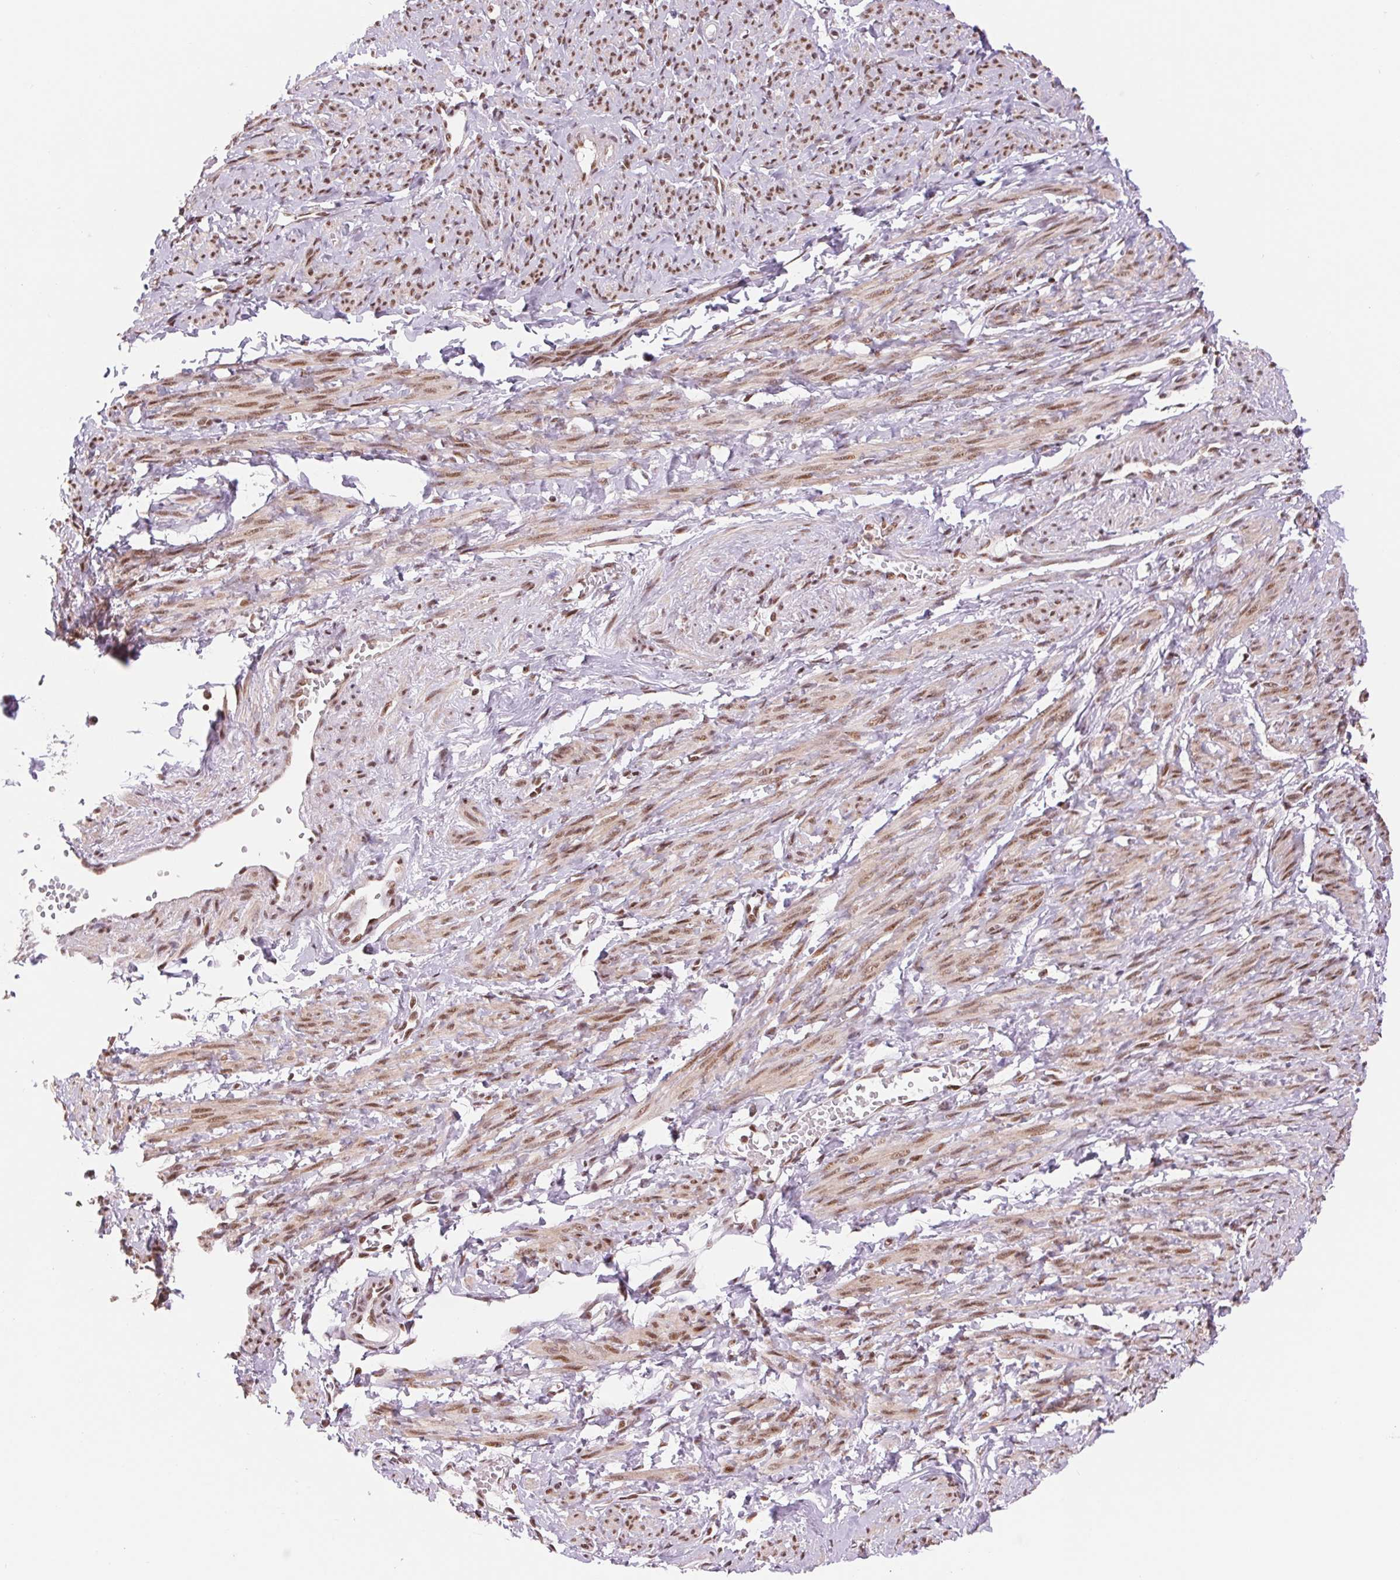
{"staining": {"intensity": "moderate", "quantity": ">75%", "location": "cytoplasmic/membranous,nuclear"}, "tissue": "smooth muscle", "cell_type": "Smooth muscle cells", "image_type": "normal", "snomed": [{"axis": "morphology", "description": "Normal tissue, NOS"}, {"axis": "topography", "description": "Smooth muscle"}], "caption": "Protein expression analysis of normal smooth muscle demonstrates moderate cytoplasmic/membranous,nuclear positivity in about >75% of smooth muscle cells.", "gene": "SREK1", "patient": {"sex": "female", "age": 65}}